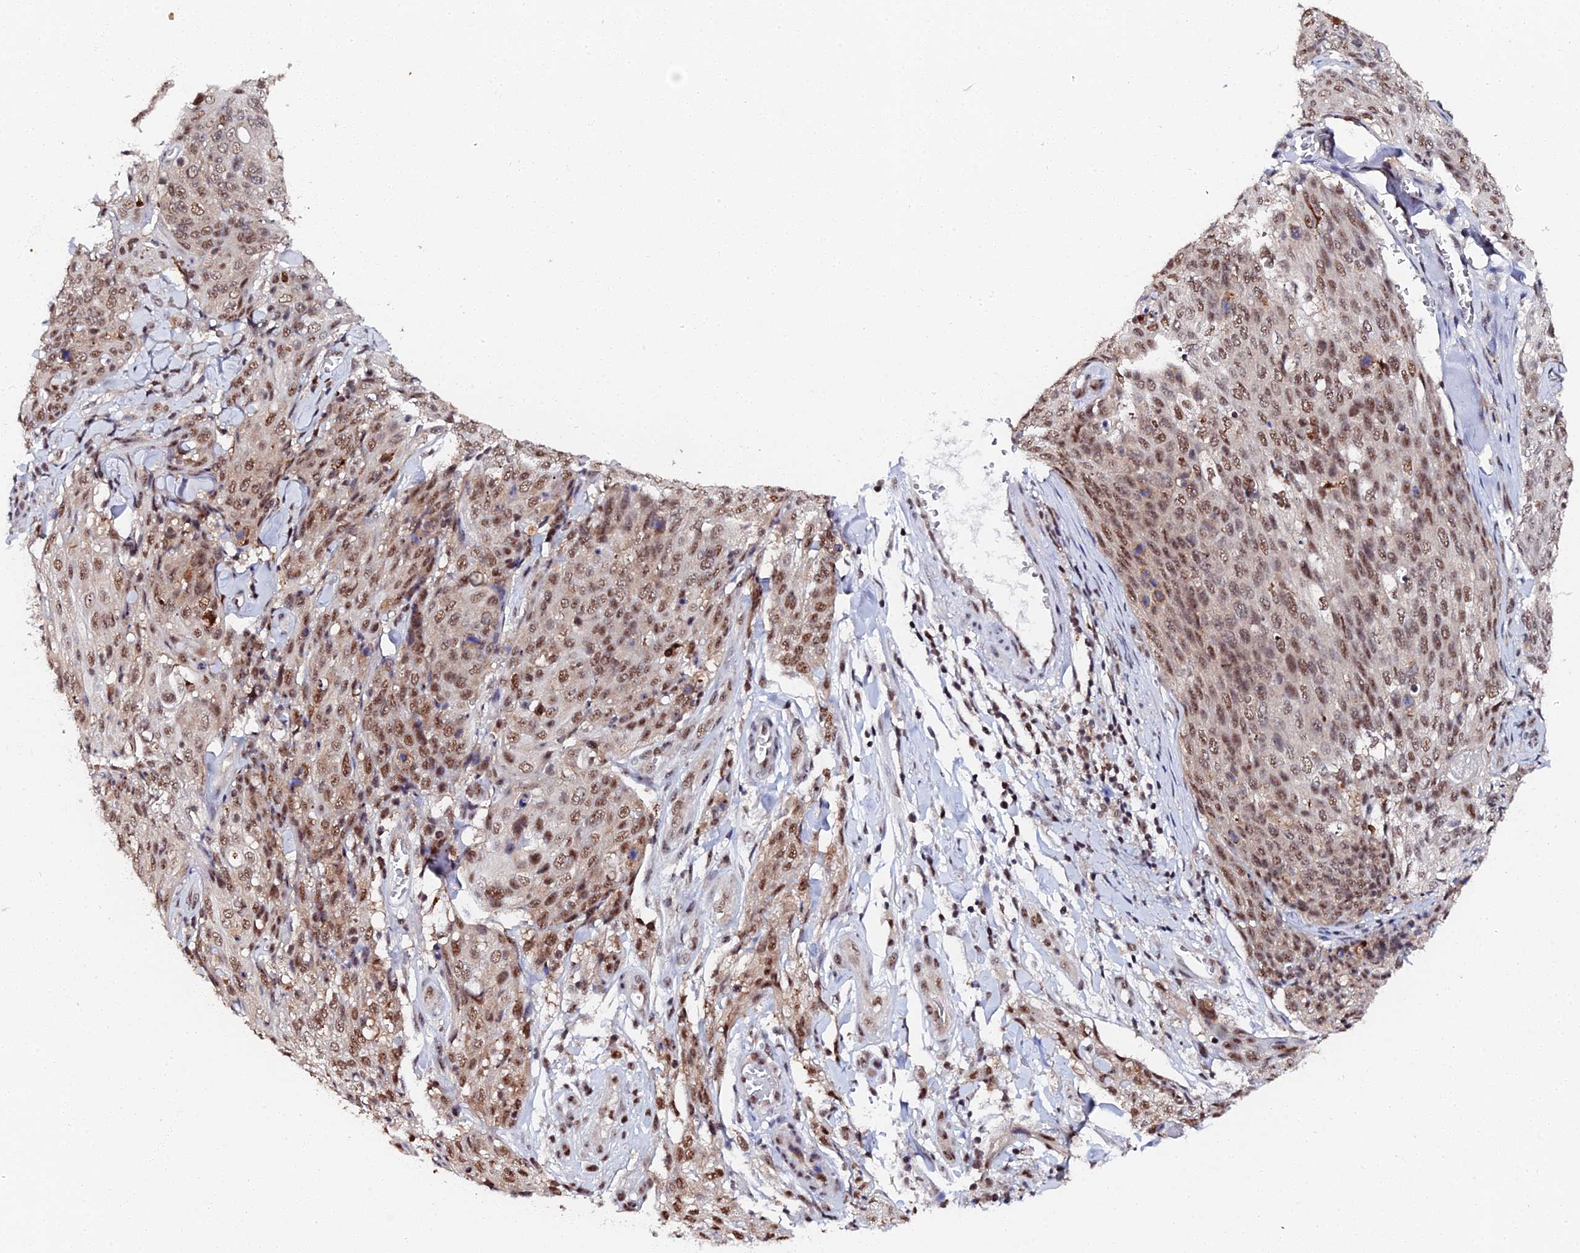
{"staining": {"intensity": "moderate", "quantity": ">75%", "location": "nuclear"}, "tissue": "skin cancer", "cell_type": "Tumor cells", "image_type": "cancer", "snomed": [{"axis": "morphology", "description": "Squamous cell carcinoma, NOS"}, {"axis": "topography", "description": "Skin"}, {"axis": "topography", "description": "Vulva"}], "caption": "Moderate nuclear protein positivity is identified in approximately >75% of tumor cells in skin squamous cell carcinoma. (brown staining indicates protein expression, while blue staining denotes nuclei).", "gene": "MAGOHB", "patient": {"sex": "female", "age": 85}}